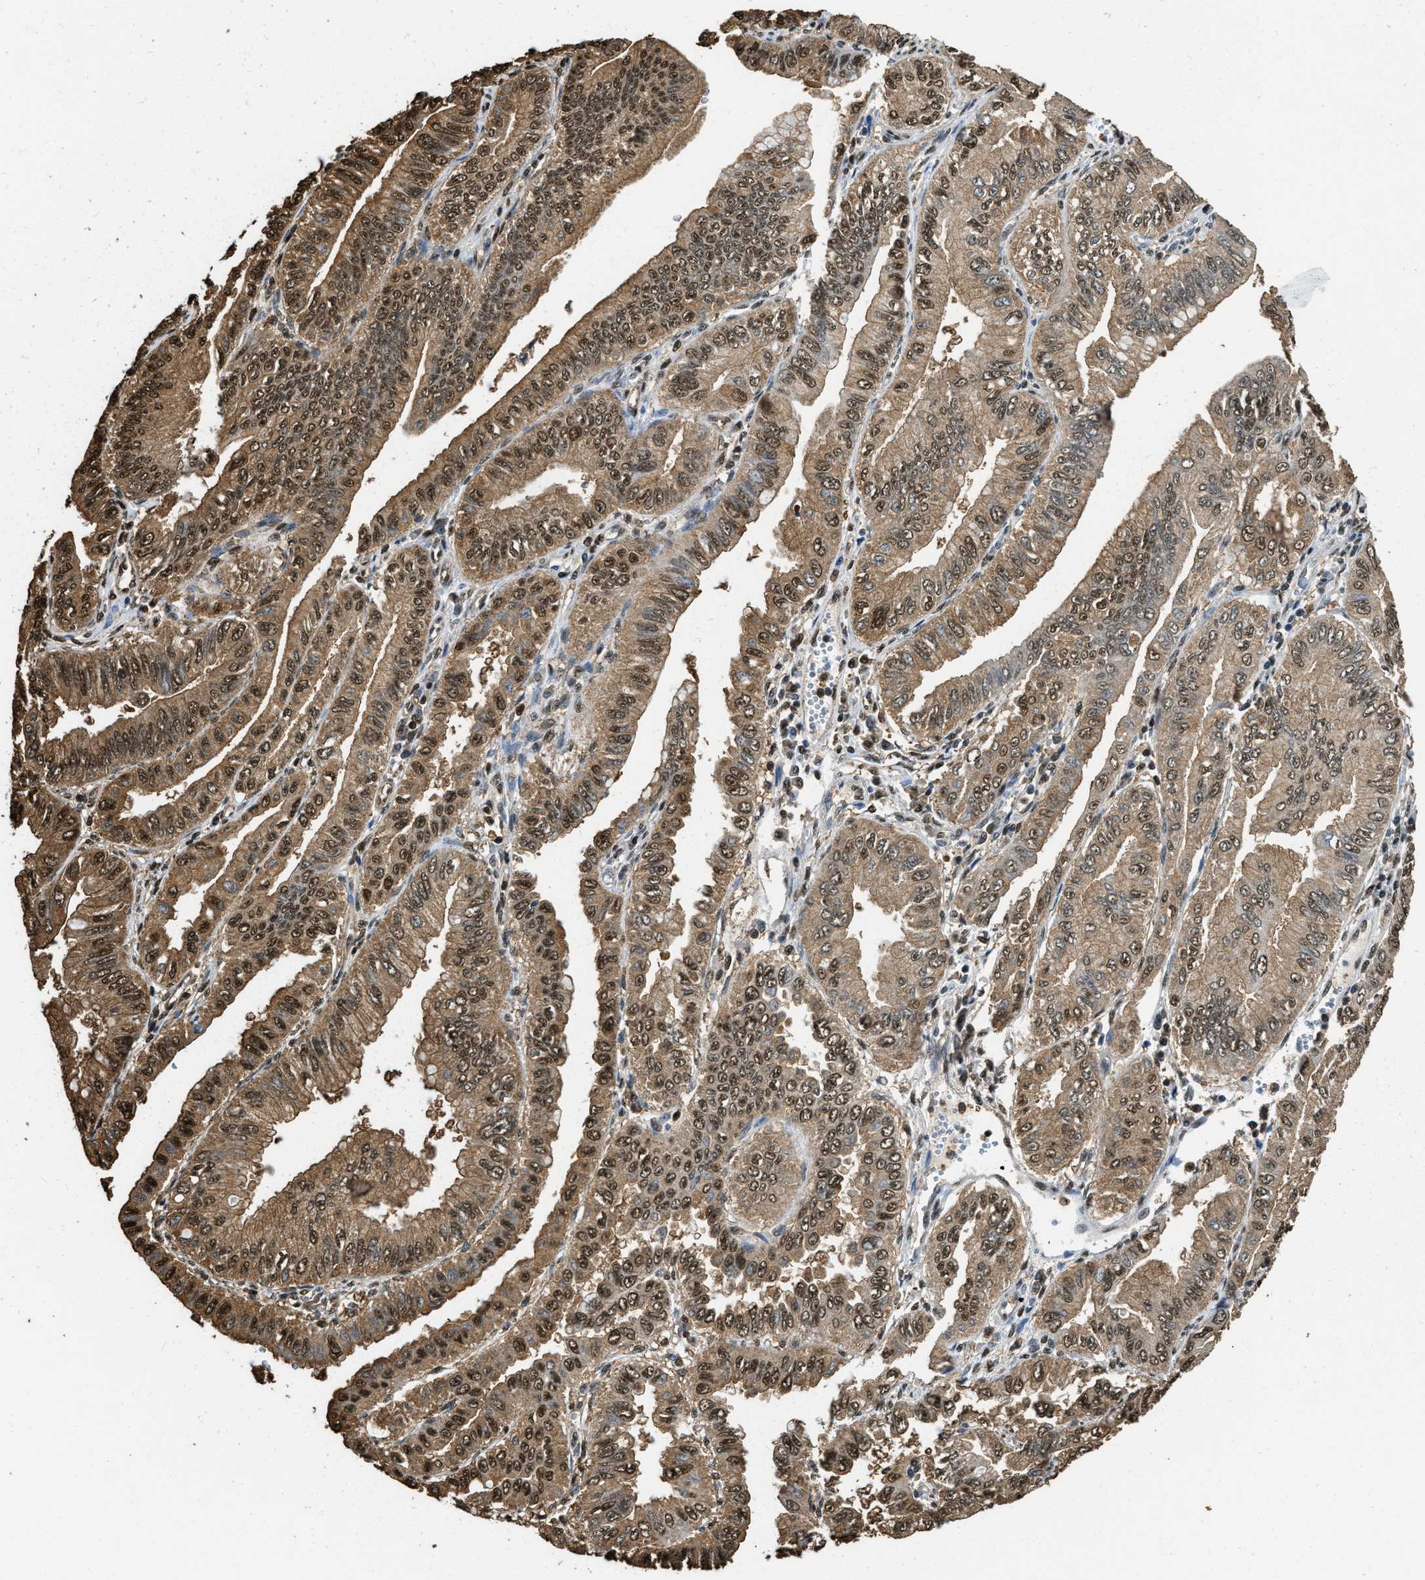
{"staining": {"intensity": "moderate", "quantity": ">75%", "location": "cytoplasmic/membranous,nuclear"}, "tissue": "pancreatic cancer", "cell_type": "Tumor cells", "image_type": "cancer", "snomed": [{"axis": "morphology", "description": "Normal tissue, NOS"}, {"axis": "topography", "description": "Lymph node"}], "caption": "Immunohistochemistry staining of pancreatic cancer, which demonstrates medium levels of moderate cytoplasmic/membranous and nuclear staining in about >75% of tumor cells indicating moderate cytoplasmic/membranous and nuclear protein expression. The staining was performed using DAB (3,3'-diaminobenzidine) (brown) for protein detection and nuclei were counterstained in hematoxylin (blue).", "gene": "GAPDH", "patient": {"sex": "male", "age": 50}}